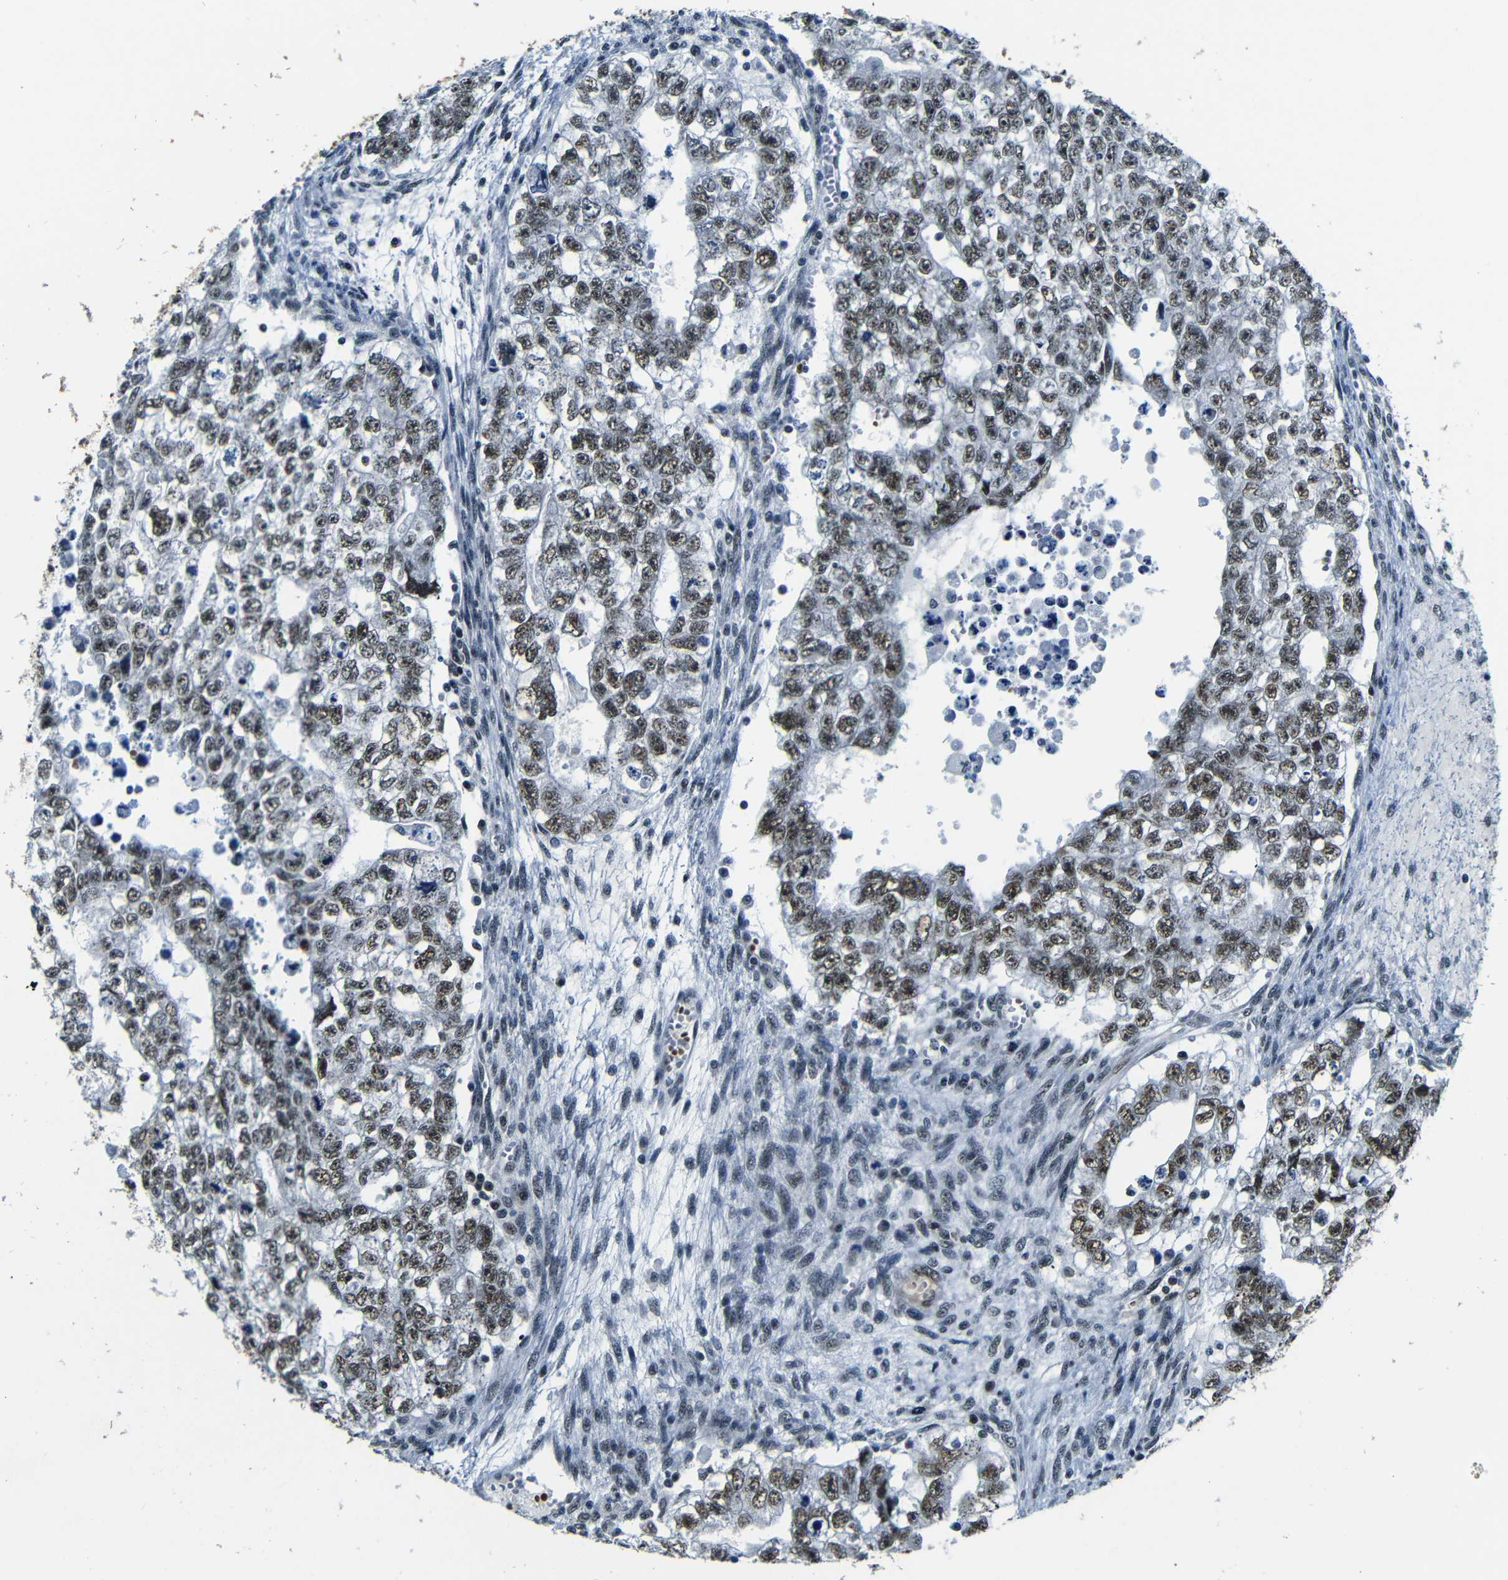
{"staining": {"intensity": "moderate", "quantity": ">75%", "location": "nuclear"}, "tissue": "testis cancer", "cell_type": "Tumor cells", "image_type": "cancer", "snomed": [{"axis": "morphology", "description": "Seminoma, NOS"}, {"axis": "morphology", "description": "Carcinoma, Embryonal, NOS"}, {"axis": "topography", "description": "Testis"}], "caption": "Immunohistochemistry (DAB) staining of human testis cancer (embryonal carcinoma) displays moderate nuclear protein staining in about >75% of tumor cells.", "gene": "FOXD4", "patient": {"sex": "male", "age": 38}}